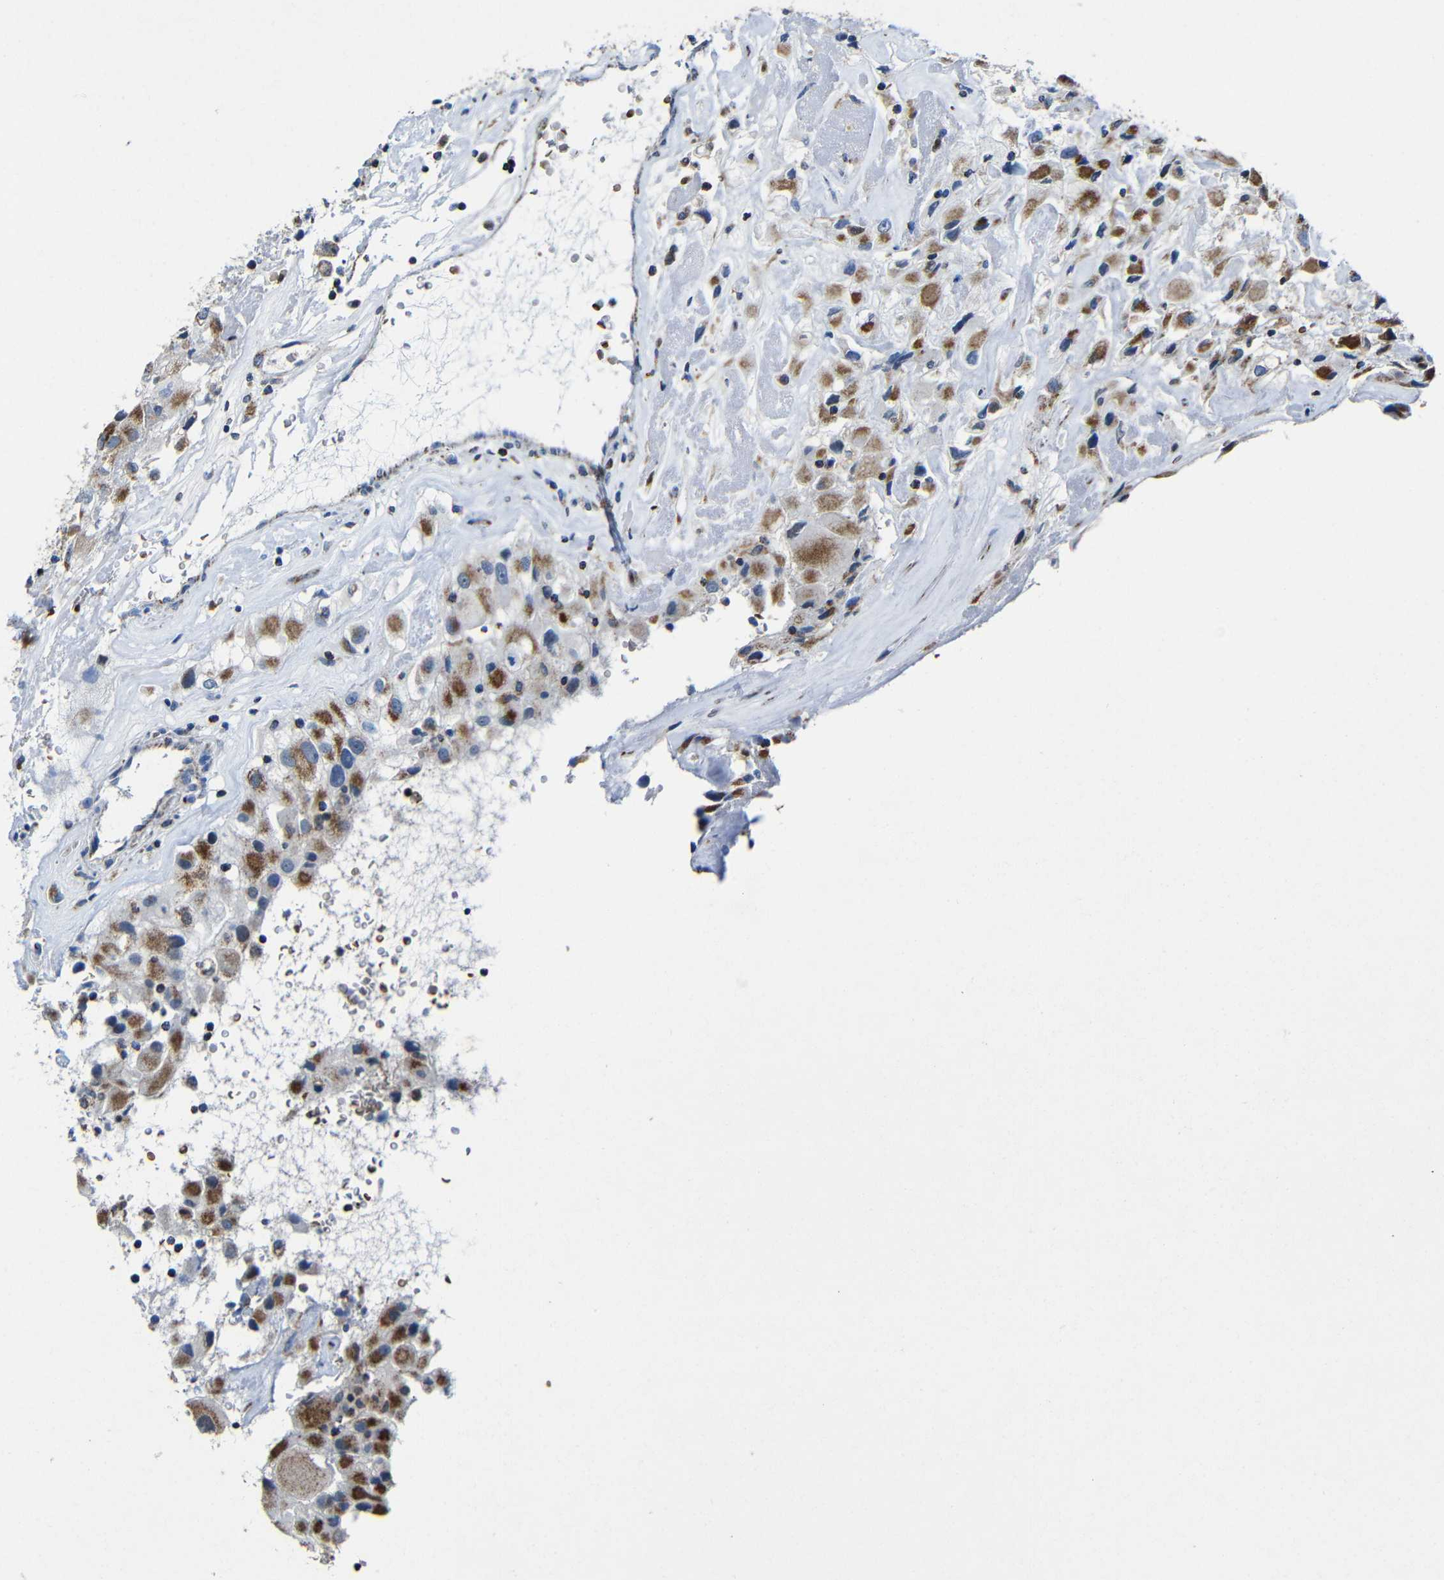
{"staining": {"intensity": "moderate", "quantity": "25%-75%", "location": "cytoplasmic/membranous"}, "tissue": "renal cancer", "cell_type": "Tumor cells", "image_type": "cancer", "snomed": [{"axis": "morphology", "description": "Adenocarcinoma, NOS"}, {"axis": "topography", "description": "Kidney"}], "caption": "This micrograph exhibits renal cancer stained with immunohistochemistry (IHC) to label a protein in brown. The cytoplasmic/membranous of tumor cells show moderate positivity for the protein. Nuclei are counter-stained blue.", "gene": "CA5B", "patient": {"sex": "female", "age": 52}}